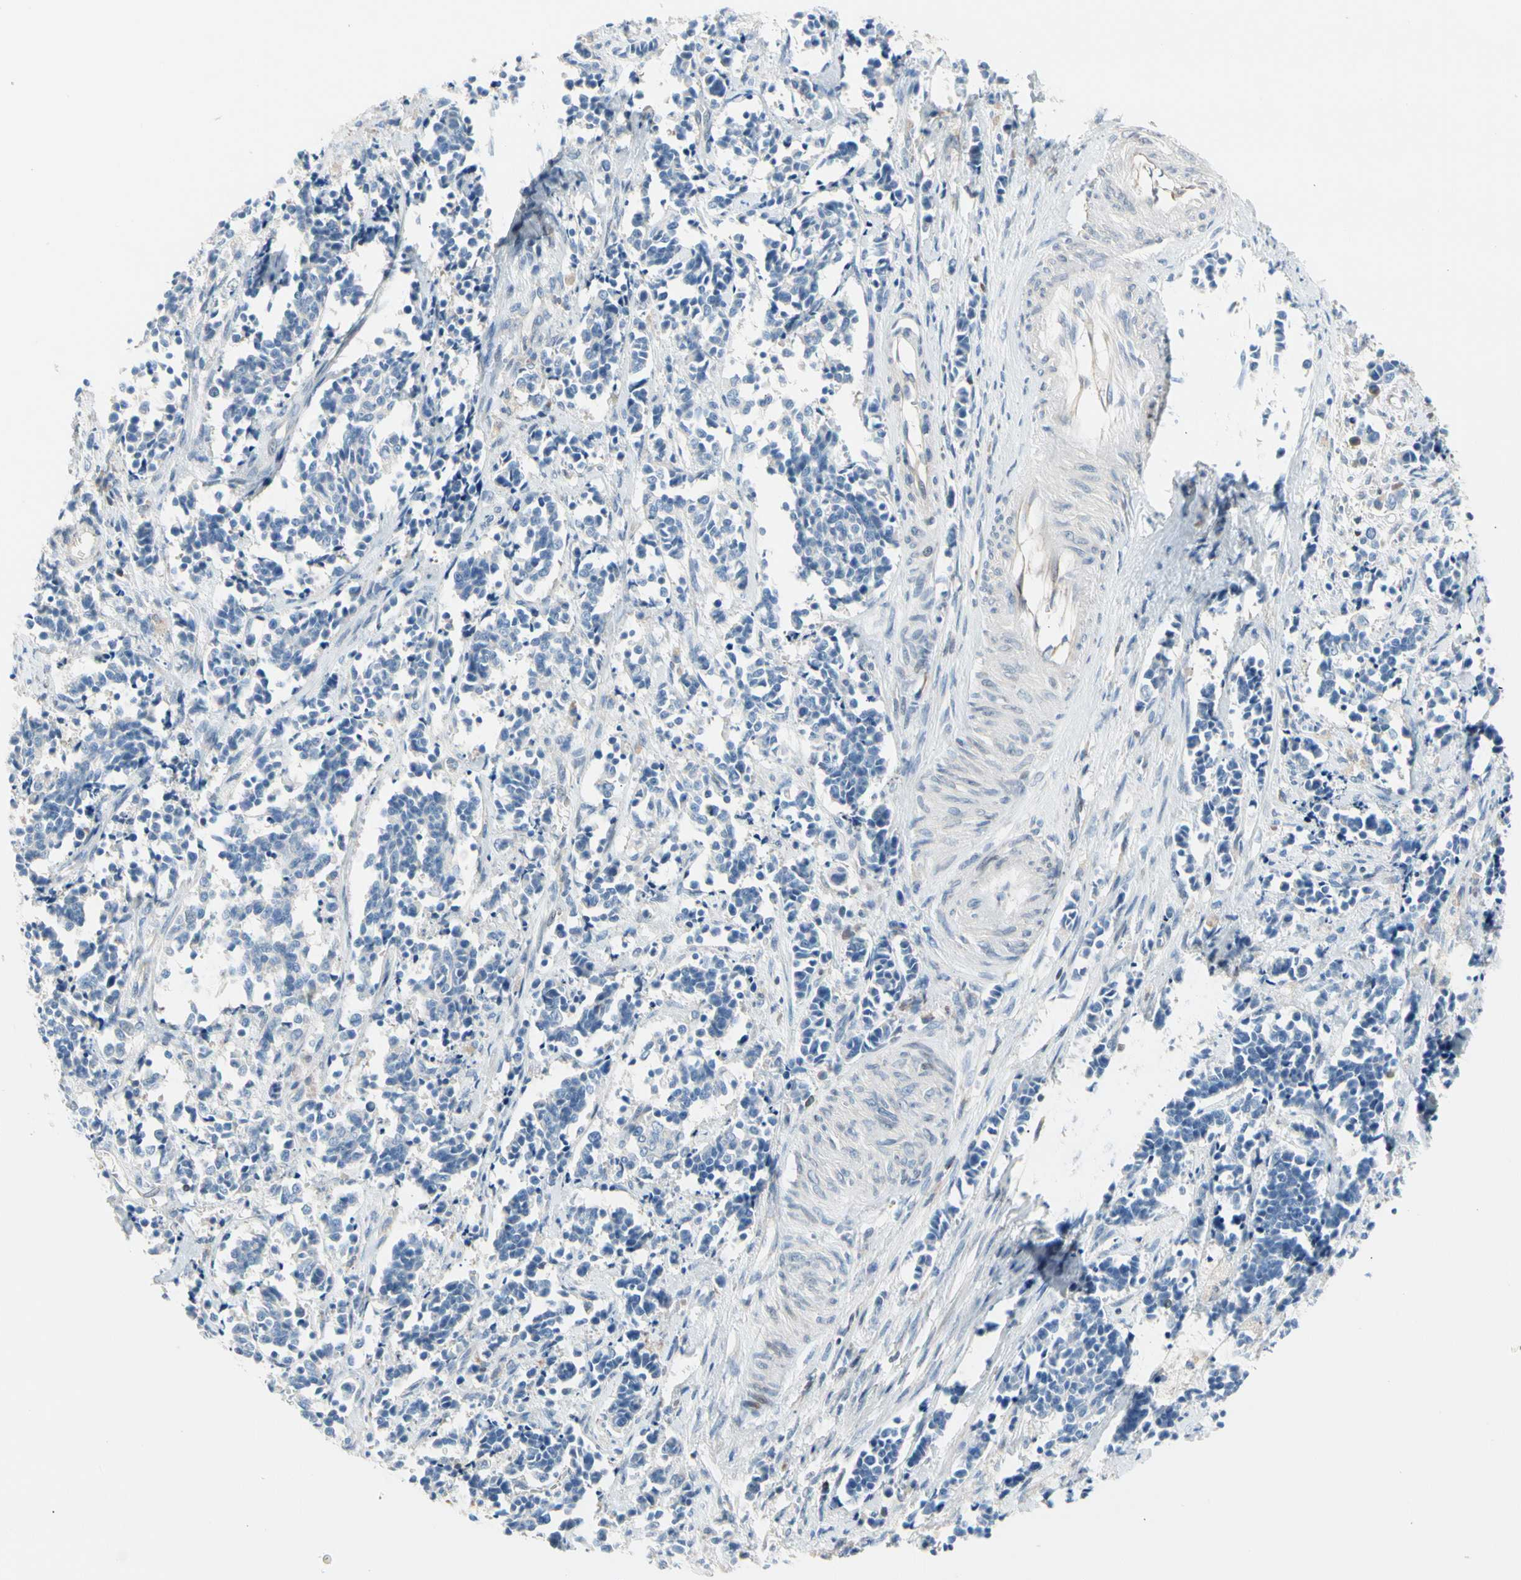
{"staining": {"intensity": "negative", "quantity": "none", "location": "none"}, "tissue": "cervical cancer", "cell_type": "Tumor cells", "image_type": "cancer", "snomed": [{"axis": "morphology", "description": "Squamous cell carcinoma, NOS"}, {"axis": "topography", "description": "Cervix"}], "caption": "Squamous cell carcinoma (cervical) was stained to show a protein in brown. There is no significant positivity in tumor cells.", "gene": "MAP3K3", "patient": {"sex": "female", "age": 35}}